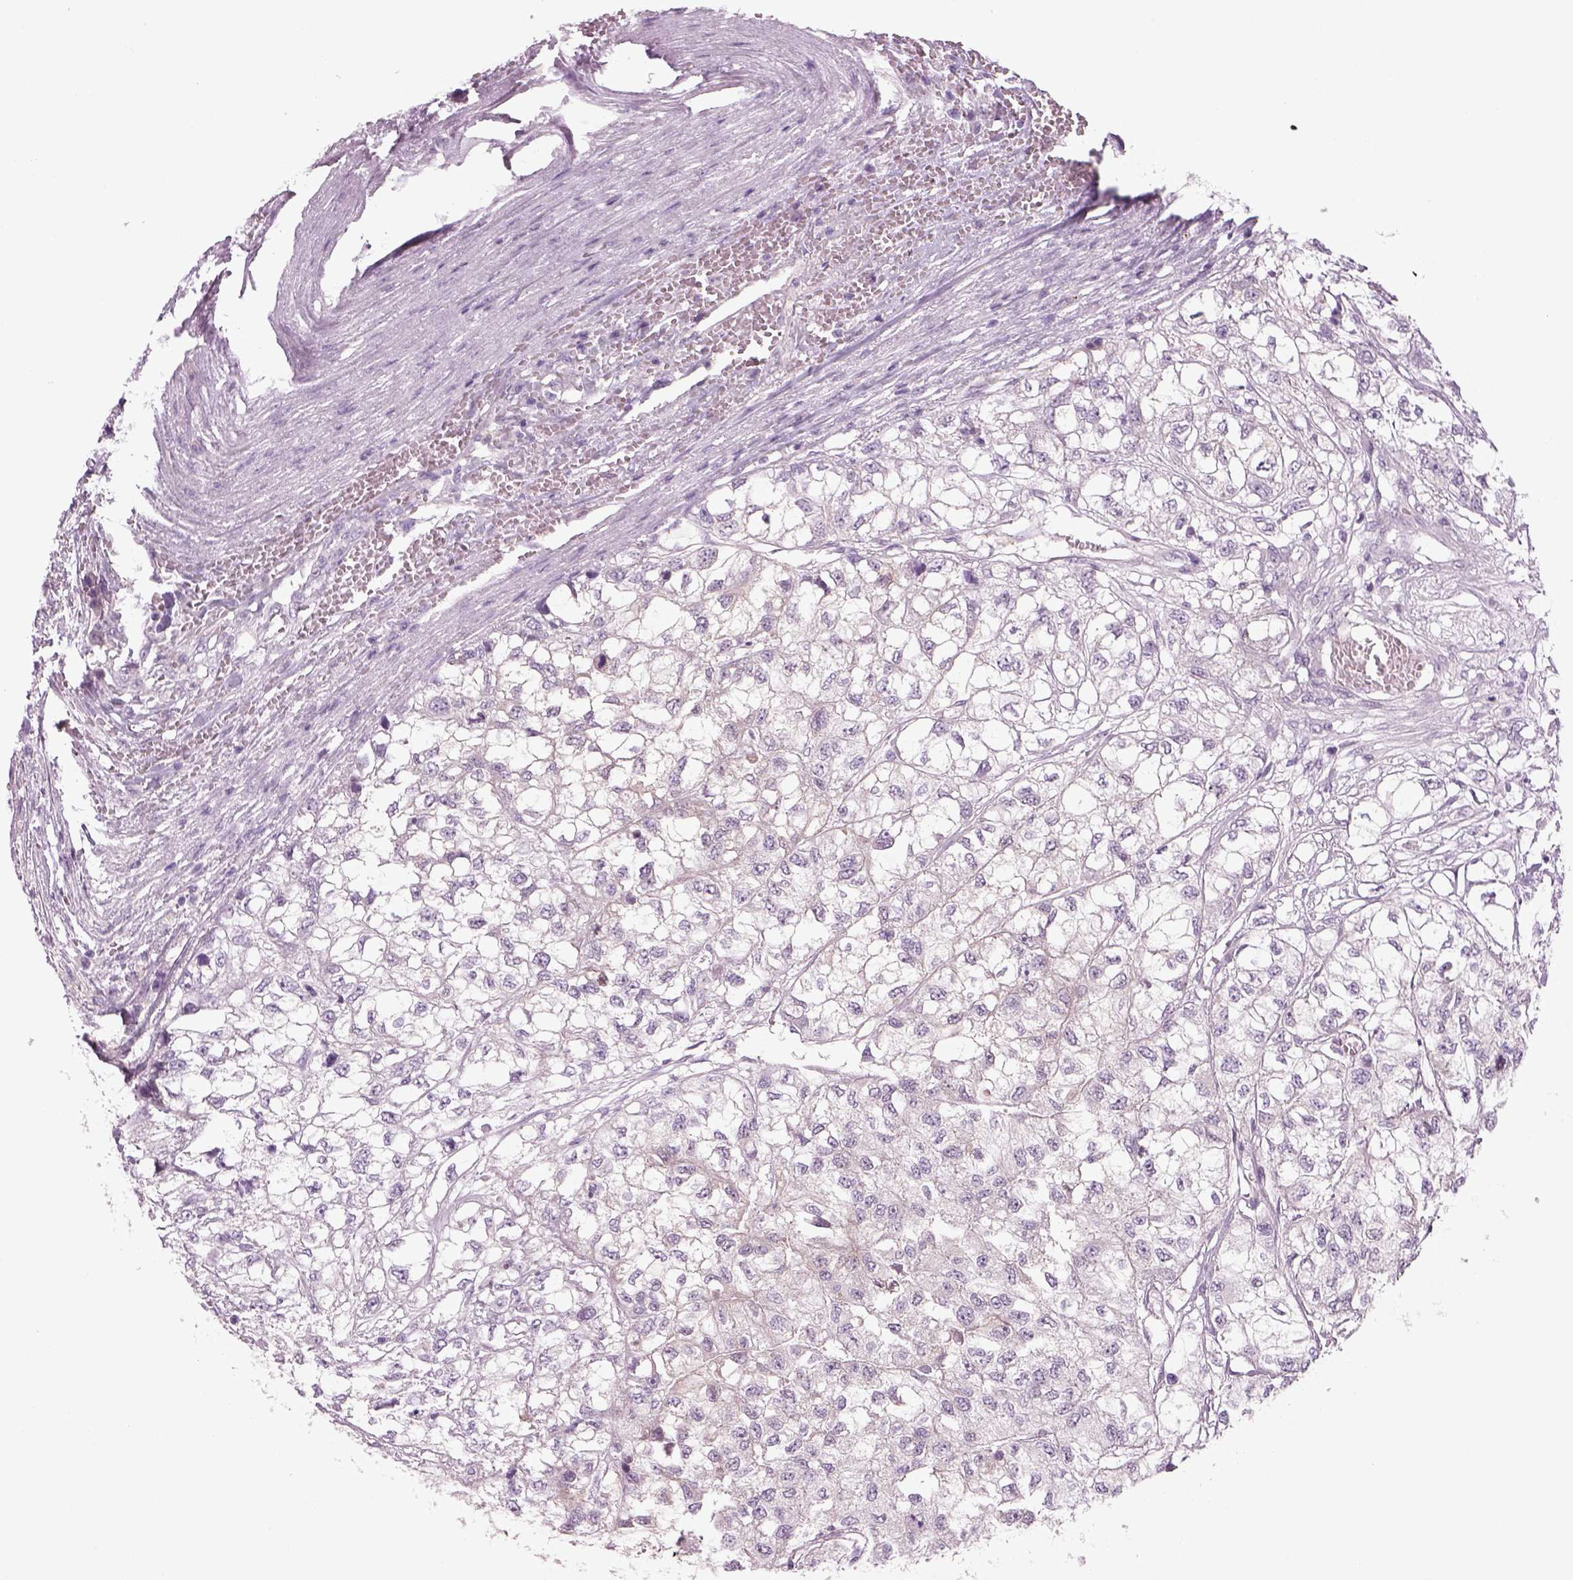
{"staining": {"intensity": "negative", "quantity": "none", "location": "none"}, "tissue": "renal cancer", "cell_type": "Tumor cells", "image_type": "cancer", "snomed": [{"axis": "morphology", "description": "Adenocarcinoma, NOS"}, {"axis": "topography", "description": "Kidney"}], "caption": "IHC image of neoplastic tissue: human renal adenocarcinoma stained with DAB (3,3'-diaminobenzidine) displays no significant protein expression in tumor cells.", "gene": "MDH1B", "patient": {"sex": "male", "age": 56}}